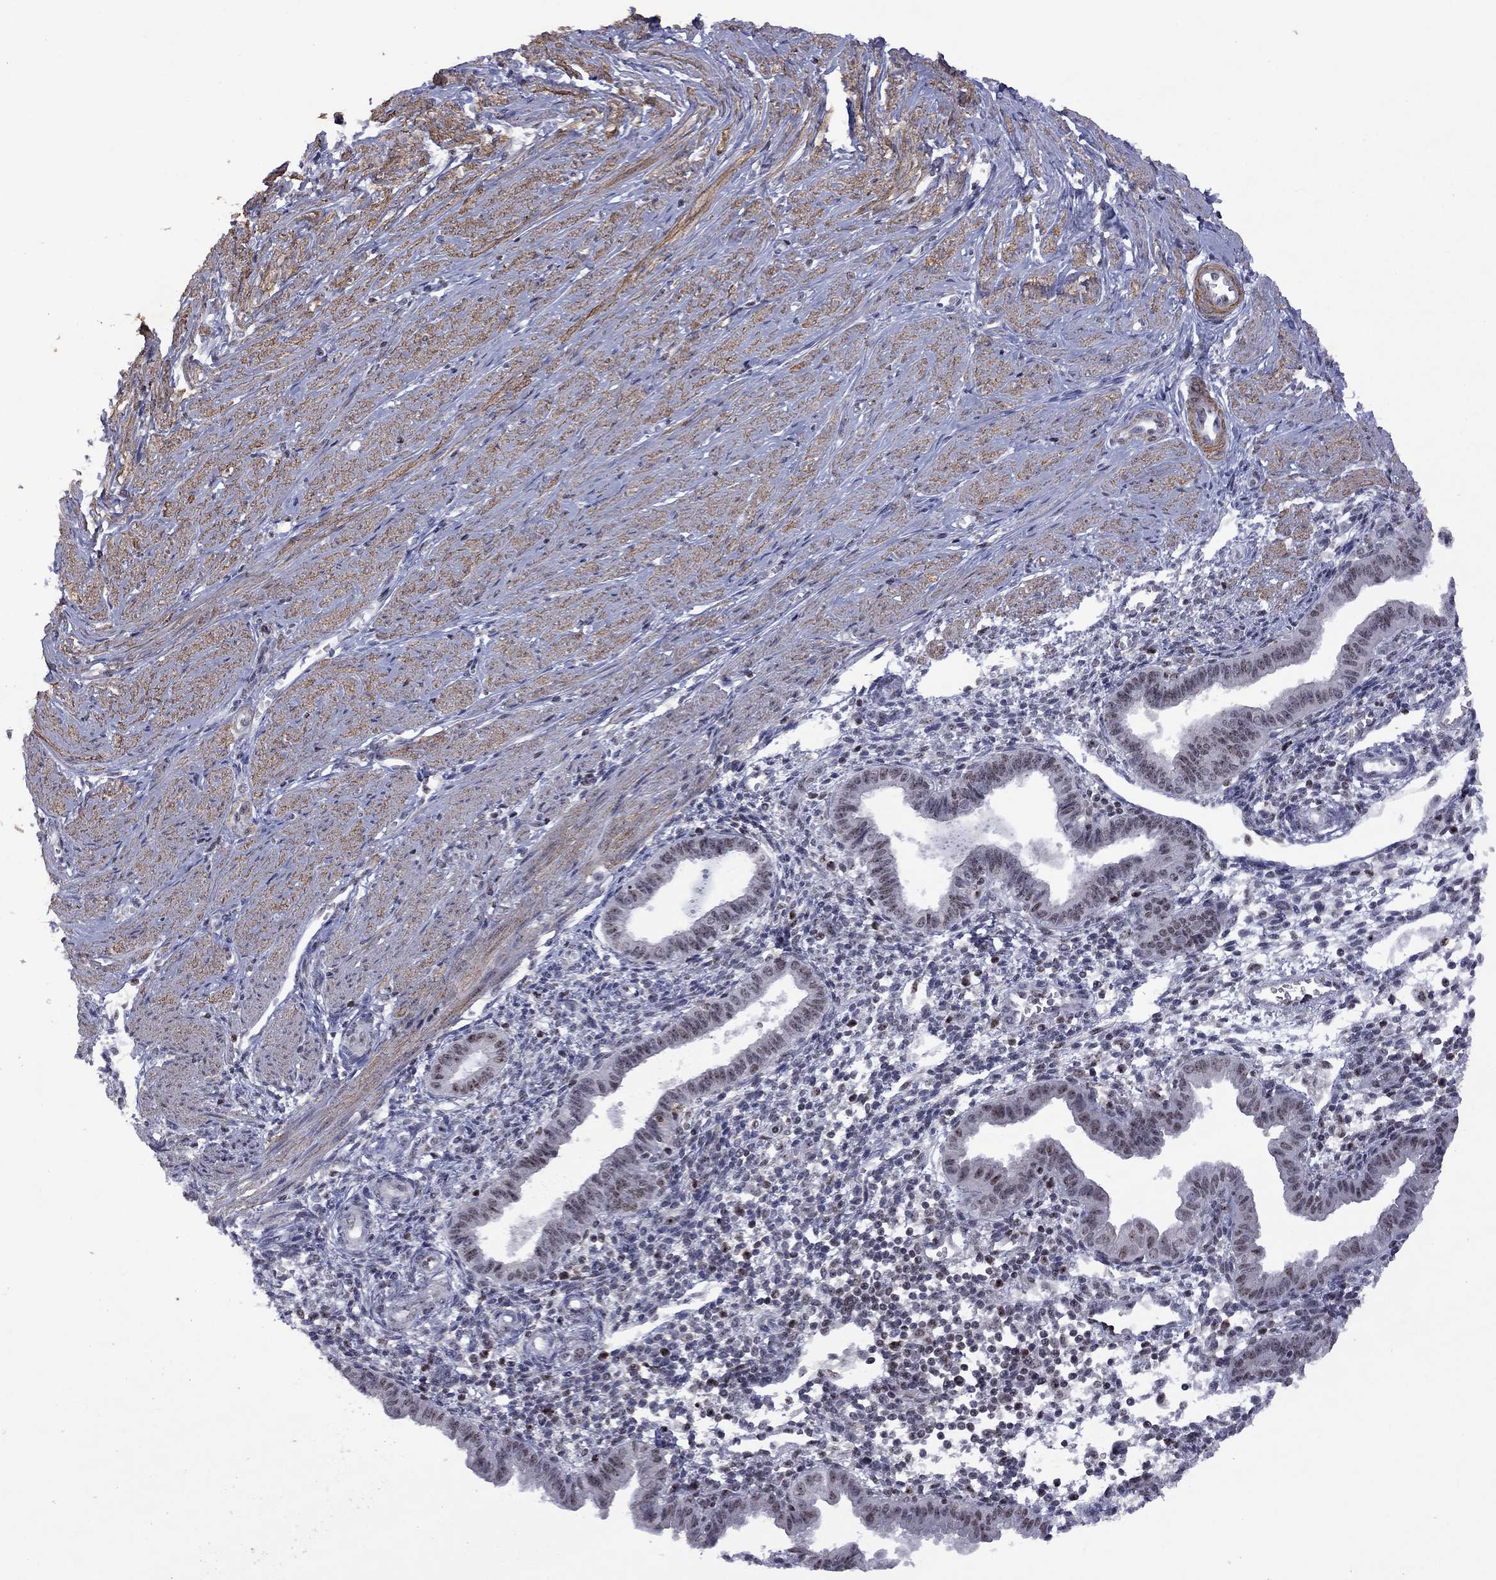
{"staining": {"intensity": "moderate", "quantity": "<25%", "location": "nuclear"}, "tissue": "endometrium", "cell_type": "Cells in endometrial stroma", "image_type": "normal", "snomed": [{"axis": "morphology", "description": "Normal tissue, NOS"}, {"axis": "topography", "description": "Endometrium"}], "caption": "IHC (DAB (3,3'-diaminobenzidine)) staining of normal endometrium demonstrates moderate nuclear protein expression in approximately <25% of cells in endometrial stroma.", "gene": "SPOUT1", "patient": {"sex": "female", "age": 37}}